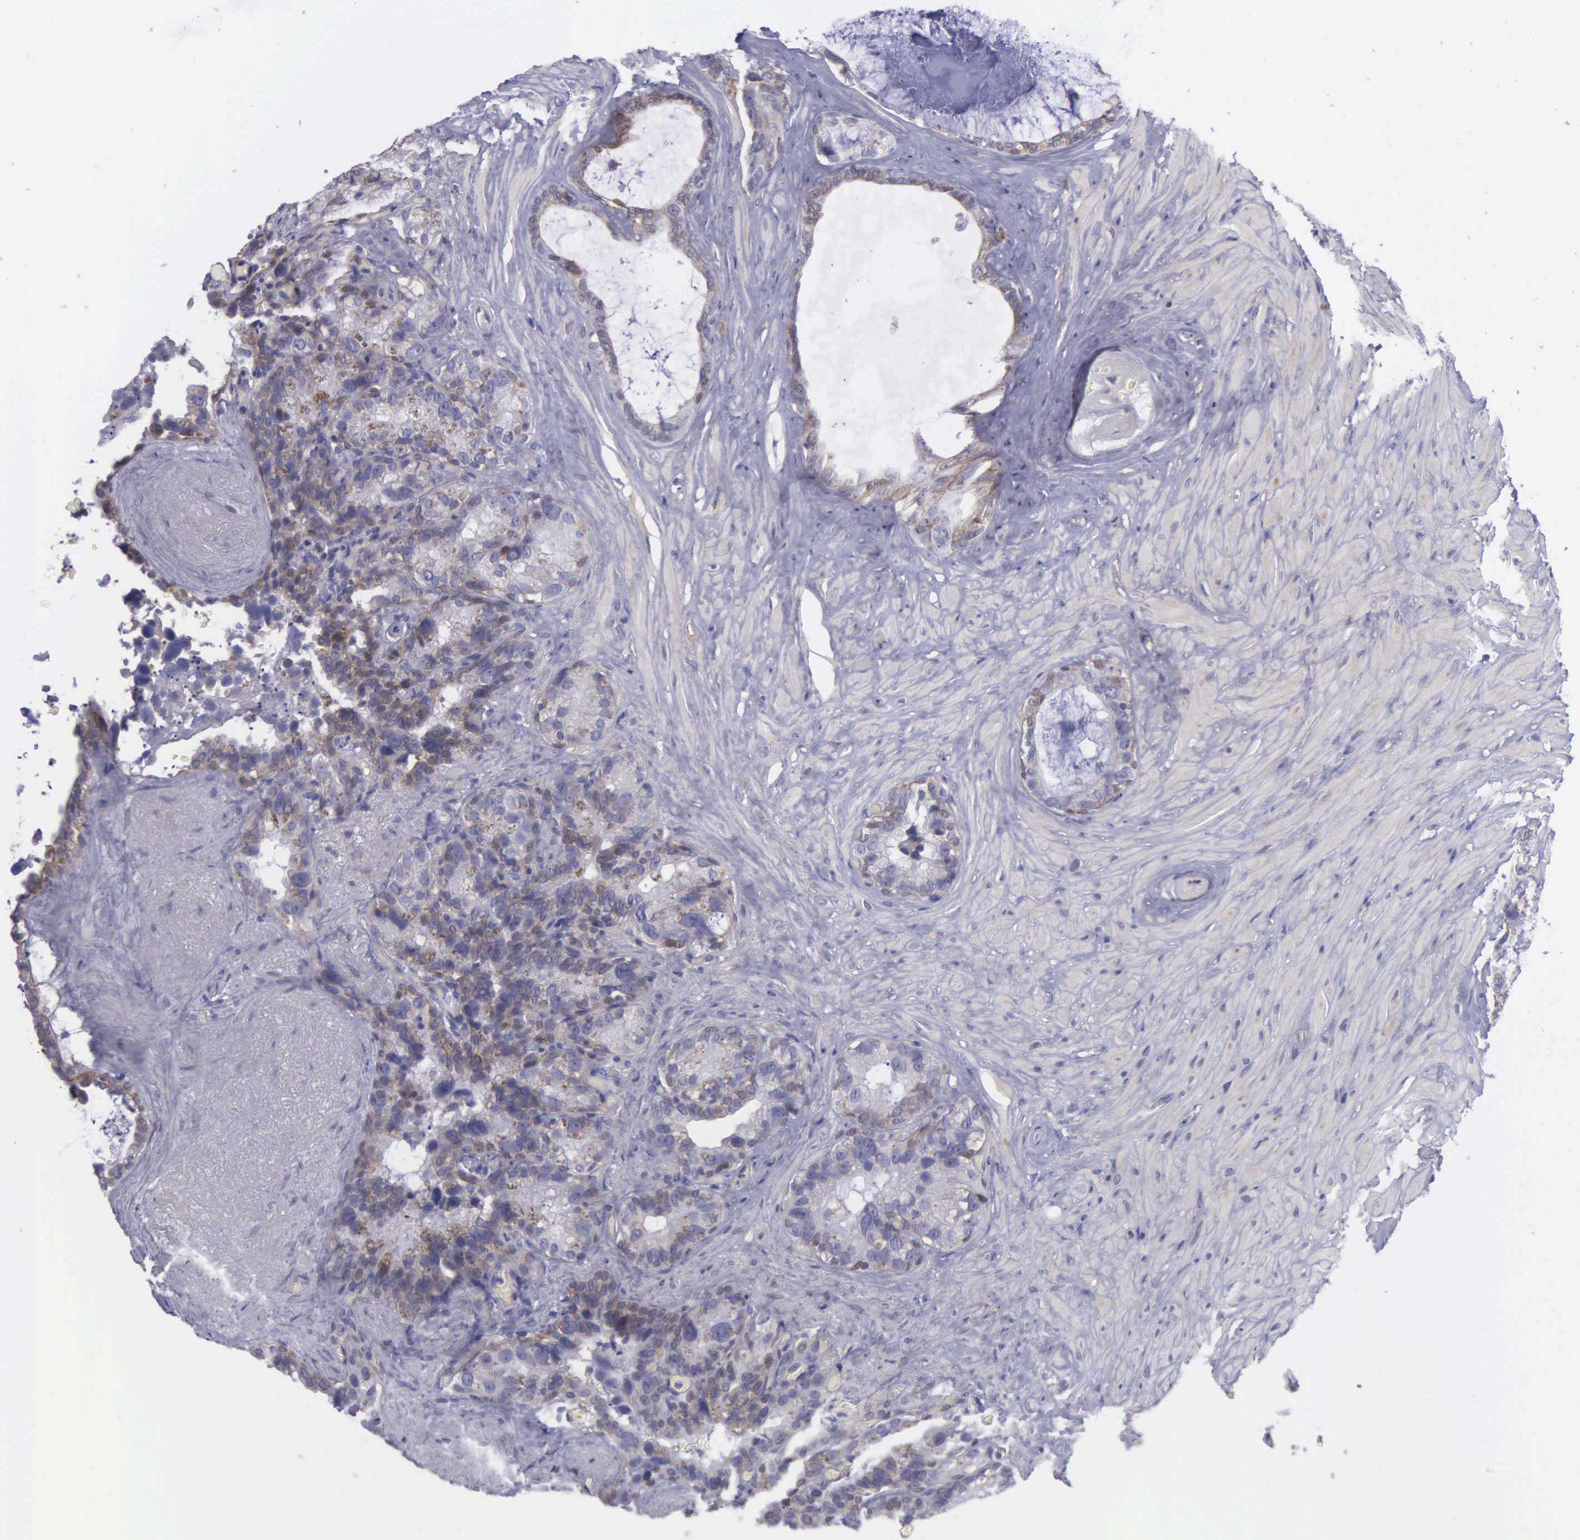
{"staining": {"intensity": "weak", "quantity": "25%-75%", "location": "cytoplasmic/membranous"}, "tissue": "seminal vesicle", "cell_type": "Glandular cells", "image_type": "normal", "snomed": [{"axis": "morphology", "description": "Normal tissue, NOS"}, {"axis": "topography", "description": "Seminal veicle"}], "caption": "Protein expression analysis of benign seminal vesicle shows weak cytoplasmic/membranous positivity in about 25%-75% of glandular cells.", "gene": "MICAL3", "patient": {"sex": "male", "age": 63}}